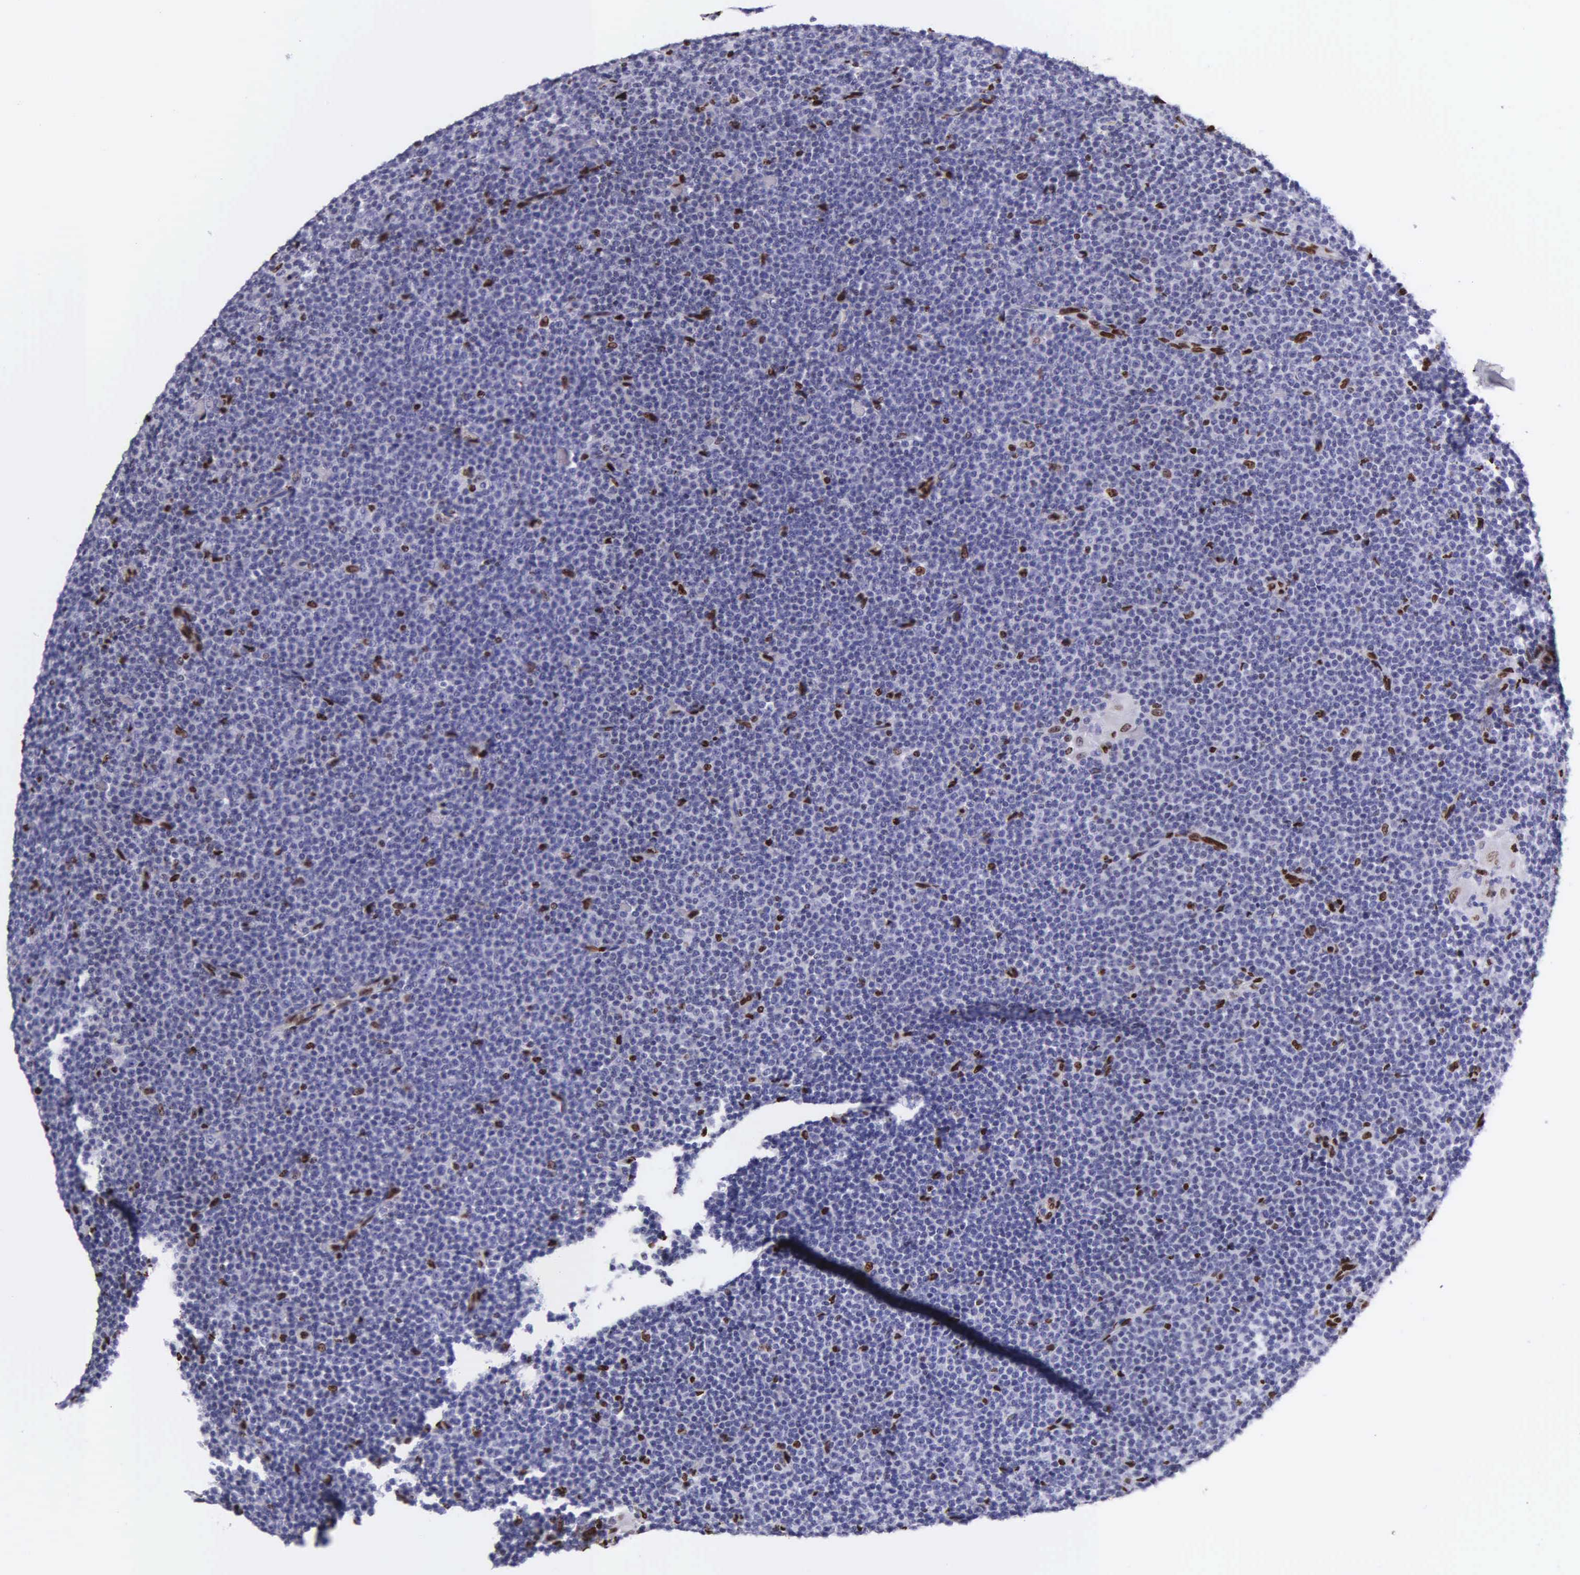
{"staining": {"intensity": "strong", "quantity": "<25%", "location": "nuclear"}, "tissue": "lymphoma", "cell_type": "Tumor cells", "image_type": "cancer", "snomed": [{"axis": "morphology", "description": "Malignant lymphoma, non-Hodgkin's type, Low grade"}, {"axis": "topography", "description": "Lymph node"}], "caption": "This photomicrograph shows malignant lymphoma, non-Hodgkin's type (low-grade) stained with immunohistochemistry (IHC) to label a protein in brown. The nuclear of tumor cells show strong positivity for the protein. Nuclei are counter-stained blue.", "gene": "H1-0", "patient": {"sex": "female", "age": 69}}